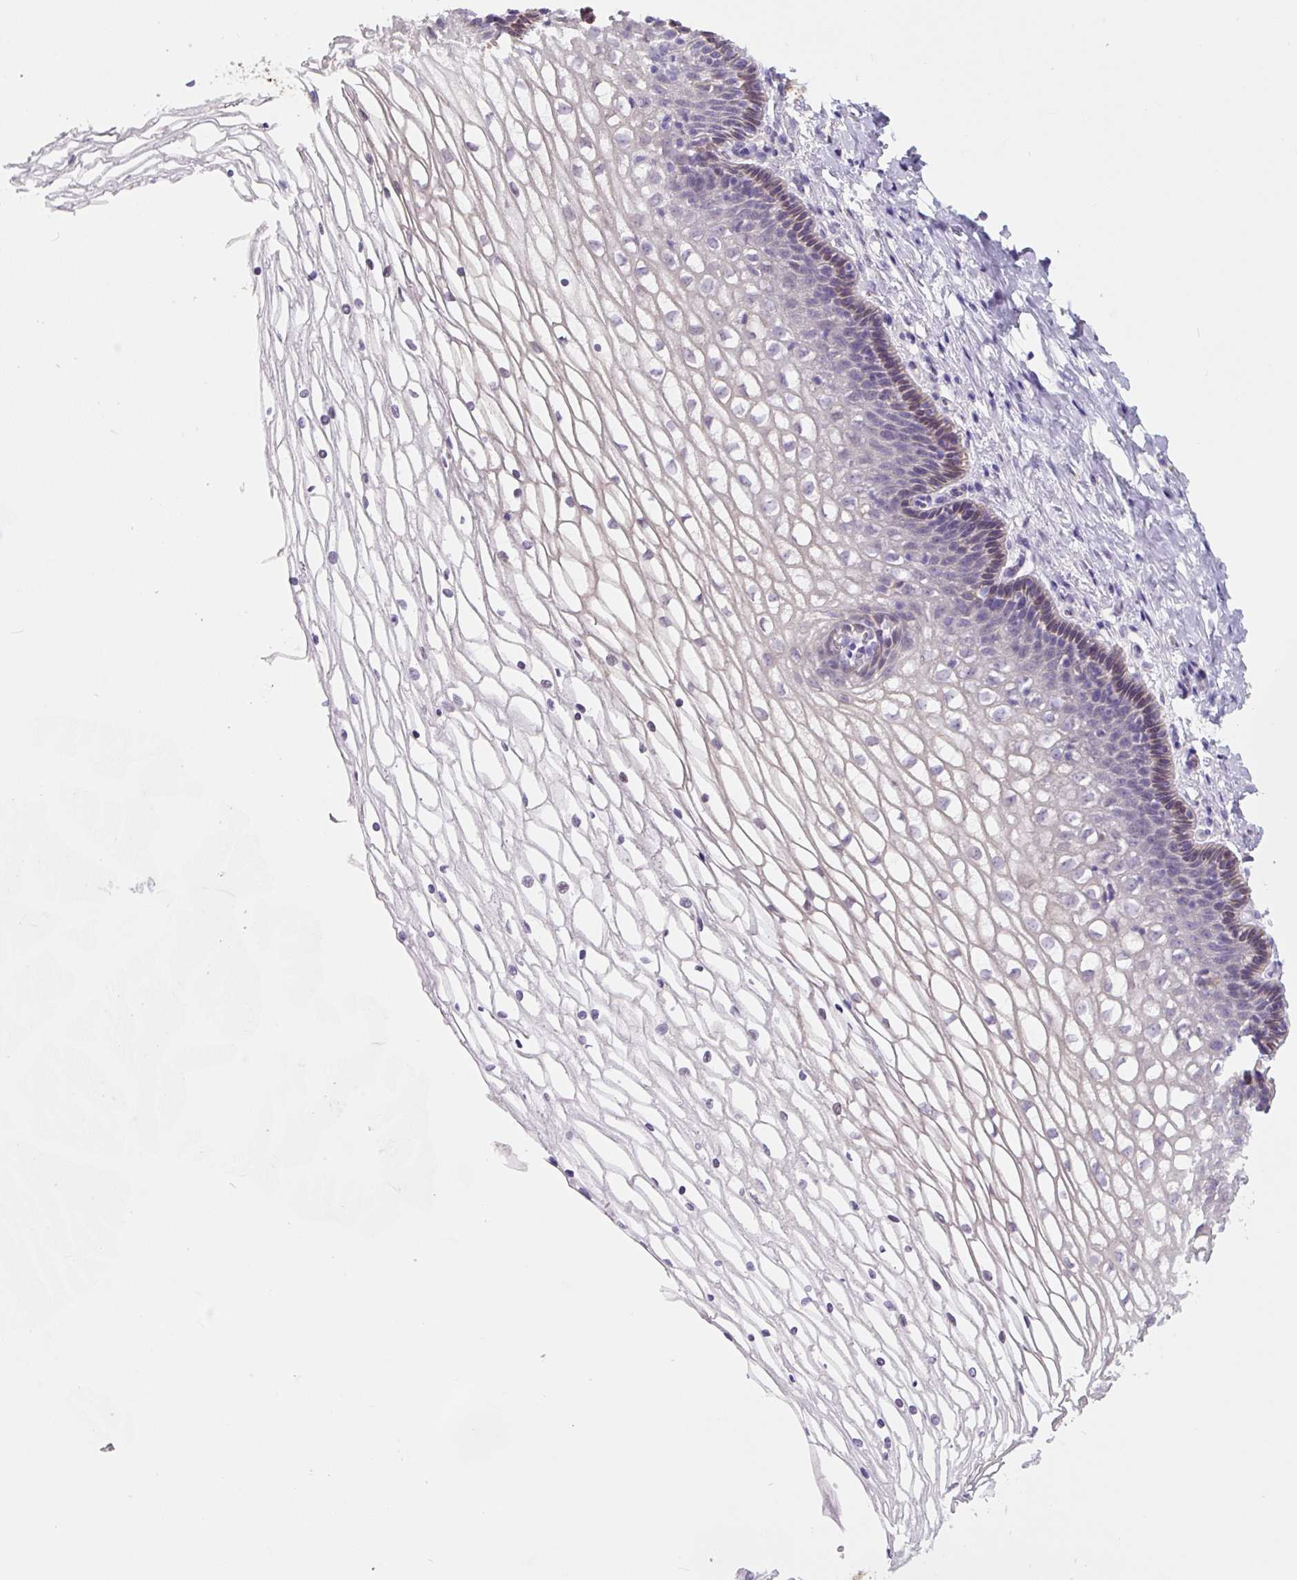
{"staining": {"intensity": "moderate", "quantity": ">75%", "location": "cytoplasmic/membranous"}, "tissue": "cervix", "cell_type": "Glandular cells", "image_type": "normal", "snomed": [{"axis": "morphology", "description": "Normal tissue, NOS"}, {"axis": "topography", "description": "Cervix"}], "caption": "Immunohistochemical staining of unremarkable human cervix demonstrates moderate cytoplasmic/membranous protein staining in about >75% of glandular cells. (brown staining indicates protein expression, while blue staining denotes nuclei).", "gene": "ASRGL1", "patient": {"sex": "female", "age": 36}}